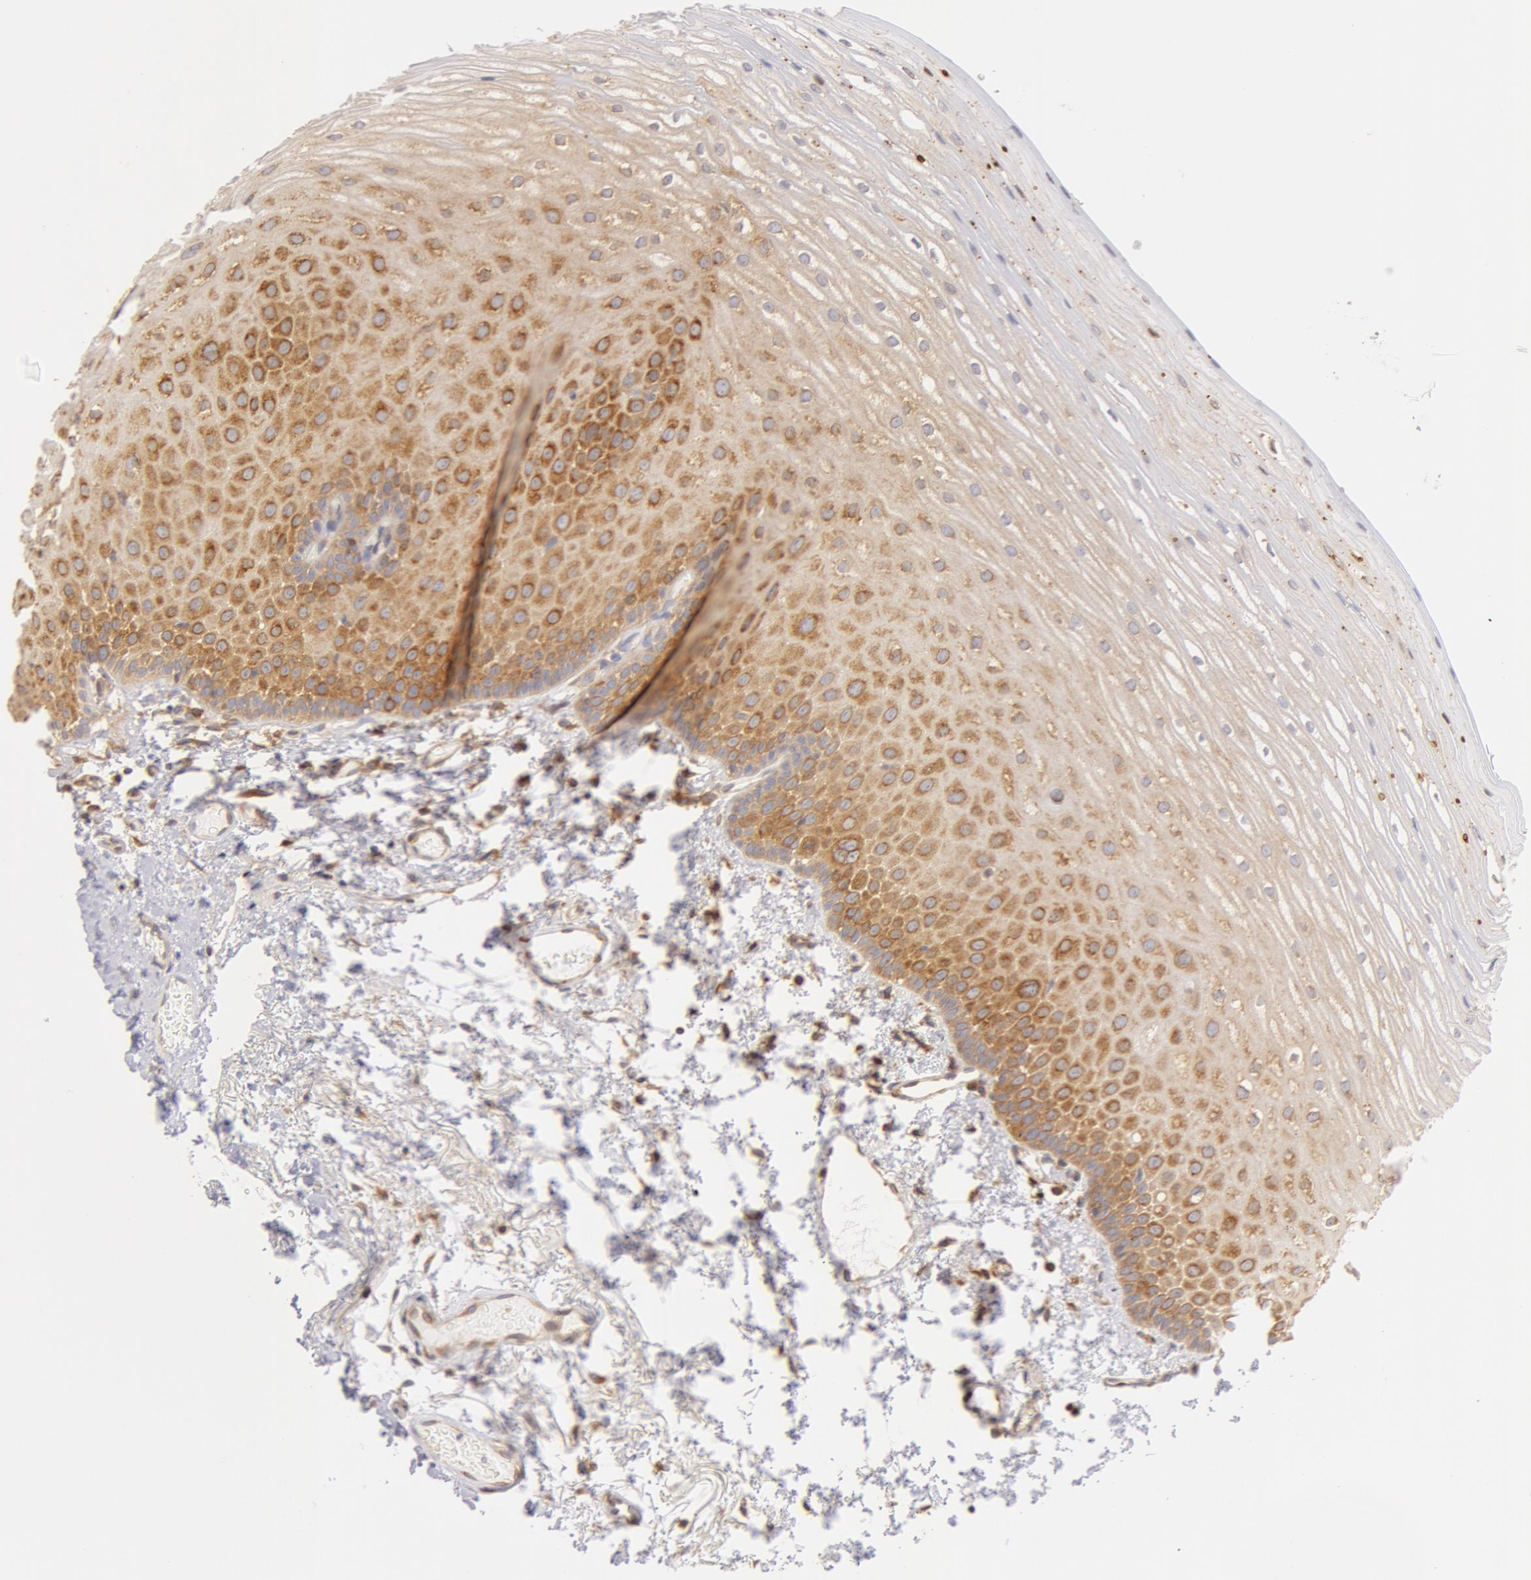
{"staining": {"intensity": "moderate", "quantity": "25%-75%", "location": "cytoplasmic/membranous"}, "tissue": "oral mucosa", "cell_type": "Squamous epithelial cells", "image_type": "normal", "snomed": [{"axis": "morphology", "description": "Normal tissue, NOS"}, {"axis": "topography", "description": "Oral tissue"}], "caption": "A brown stain labels moderate cytoplasmic/membranous expression of a protein in squamous epithelial cells of normal human oral mucosa. The staining is performed using DAB (3,3'-diaminobenzidine) brown chromogen to label protein expression. The nuclei are counter-stained blue using hematoxylin.", "gene": "DDX3X", "patient": {"sex": "male", "age": 52}}